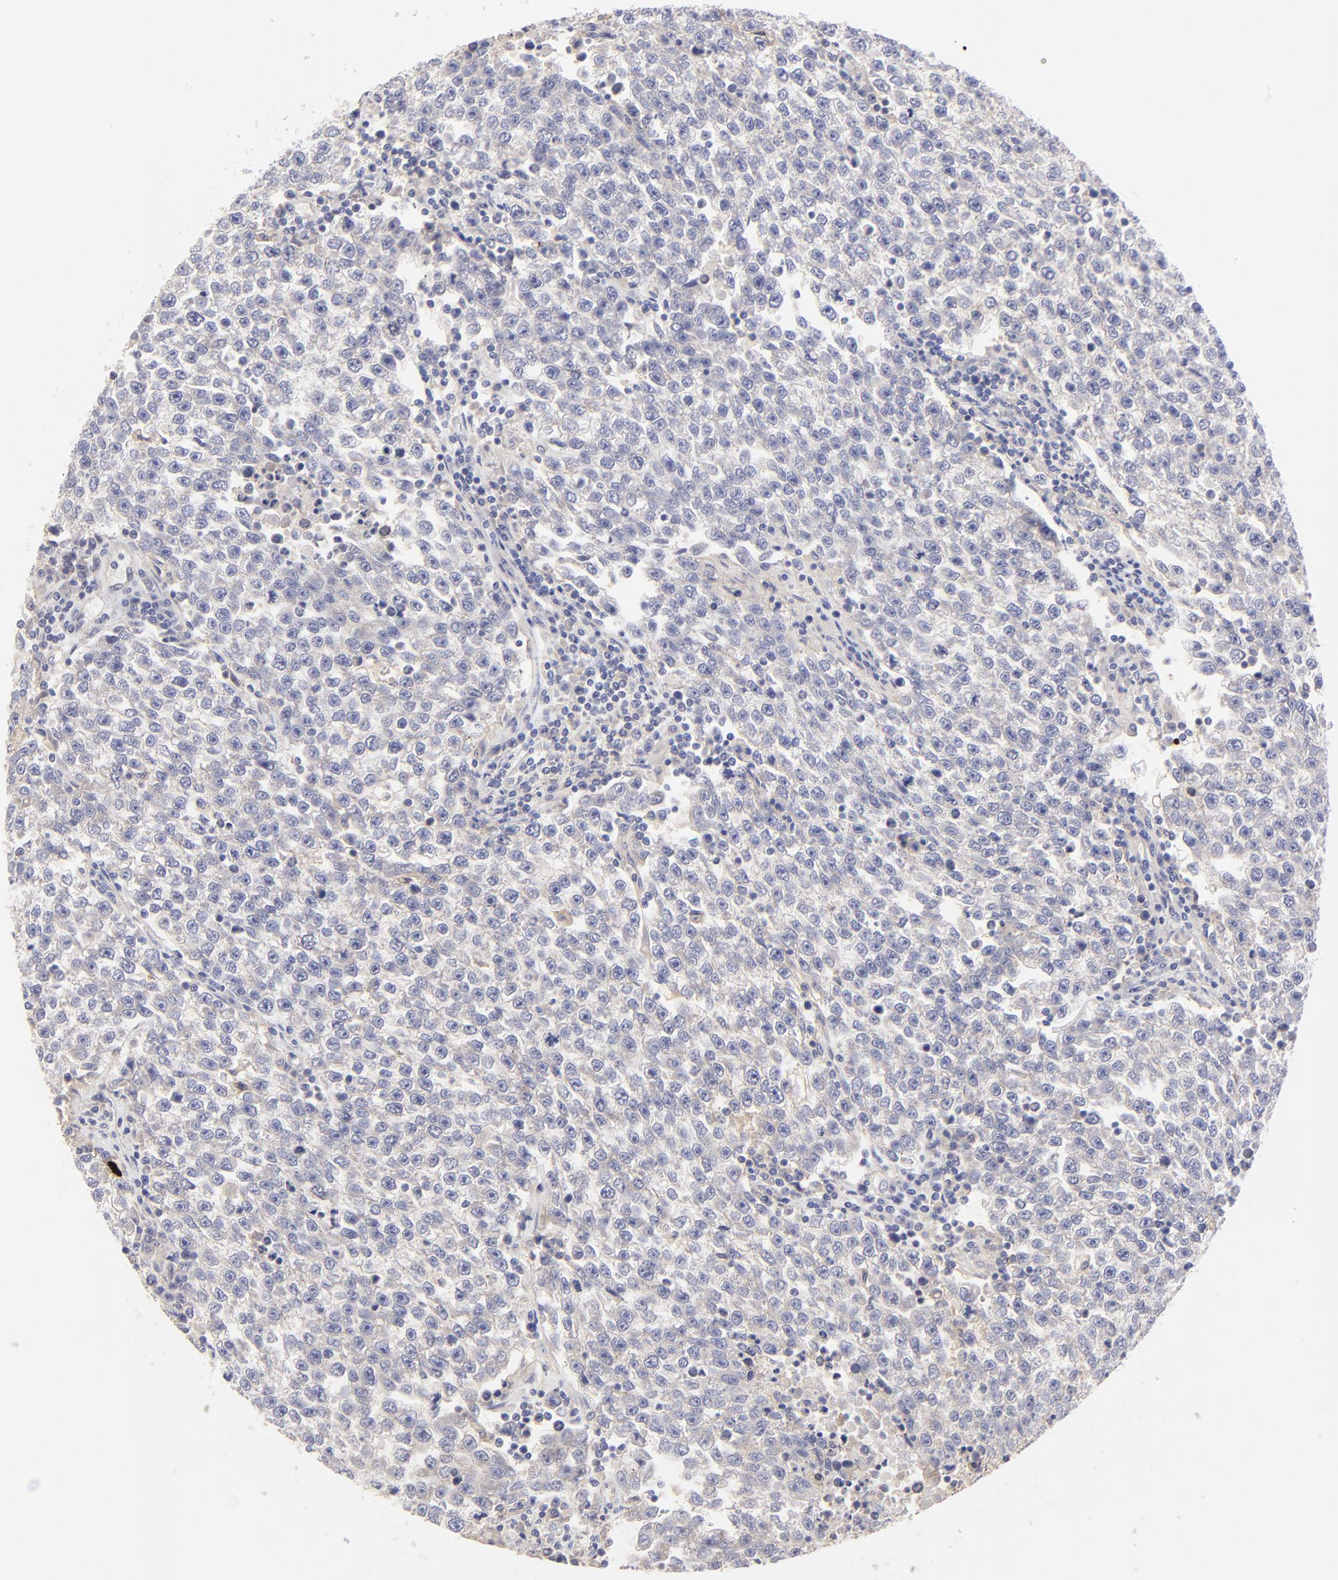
{"staining": {"intensity": "weak", "quantity": "<25%", "location": "cytoplasmic/membranous"}, "tissue": "testis cancer", "cell_type": "Tumor cells", "image_type": "cancer", "snomed": [{"axis": "morphology", "description": "Seminoma, NOS"}, {"axis": "topography", "description": "Testis"}], "caption": "The immunohistochemistry histopathology image has no significant expression in tumor cells of testis cancer tissue. (DAB (3,3'-diaminobenzidine) immunohistochemistry (IHC), high magnification).", "gene": "LHFPL1", "patient": {"sex": "male", "age": 36}}